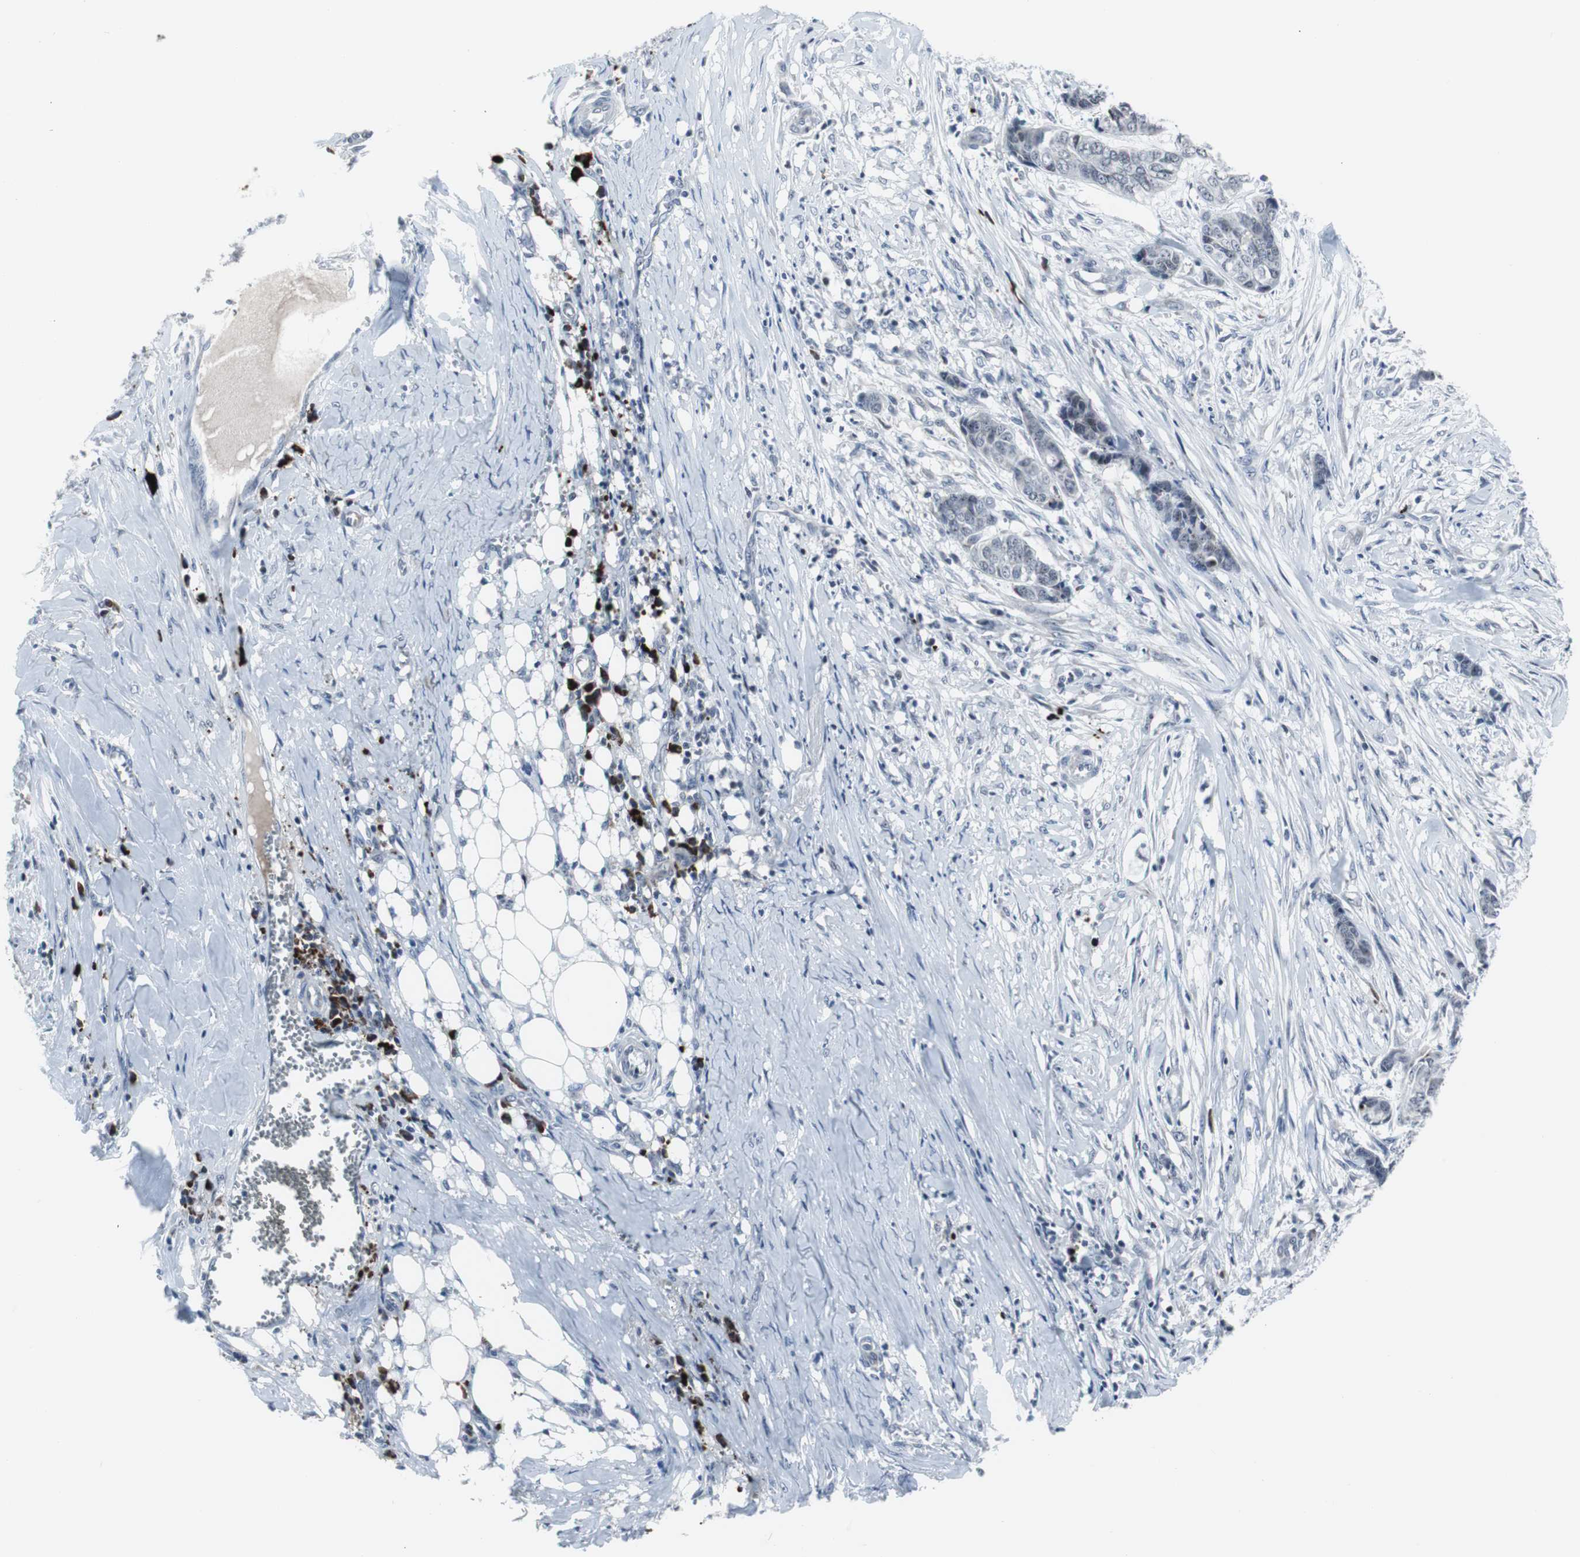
{"staining": {"intensity": "negative", "quantity": "none", "location": "none"}, "tissue": "skin cancer", "cell_type": "Tumor cells", "image_type": "cancer", "snomed": [{"axis": "morphology", "description": "Basal cell carcinoma"}, {"axis": "topography", "description": "Skin"}], "caption": "Immunohistochemistry micrograph of neoplastic tissue: basal cell carcinoma (skin) stained with DAB exhibits no significant protein expression in tumor cells. Brightfield microscopy of IHC stained with DAB (brown) and hematoxylin (blue), captured at high magnification.", "gene": "DOK1", "patient": {"sex": "female", "age": 64}}